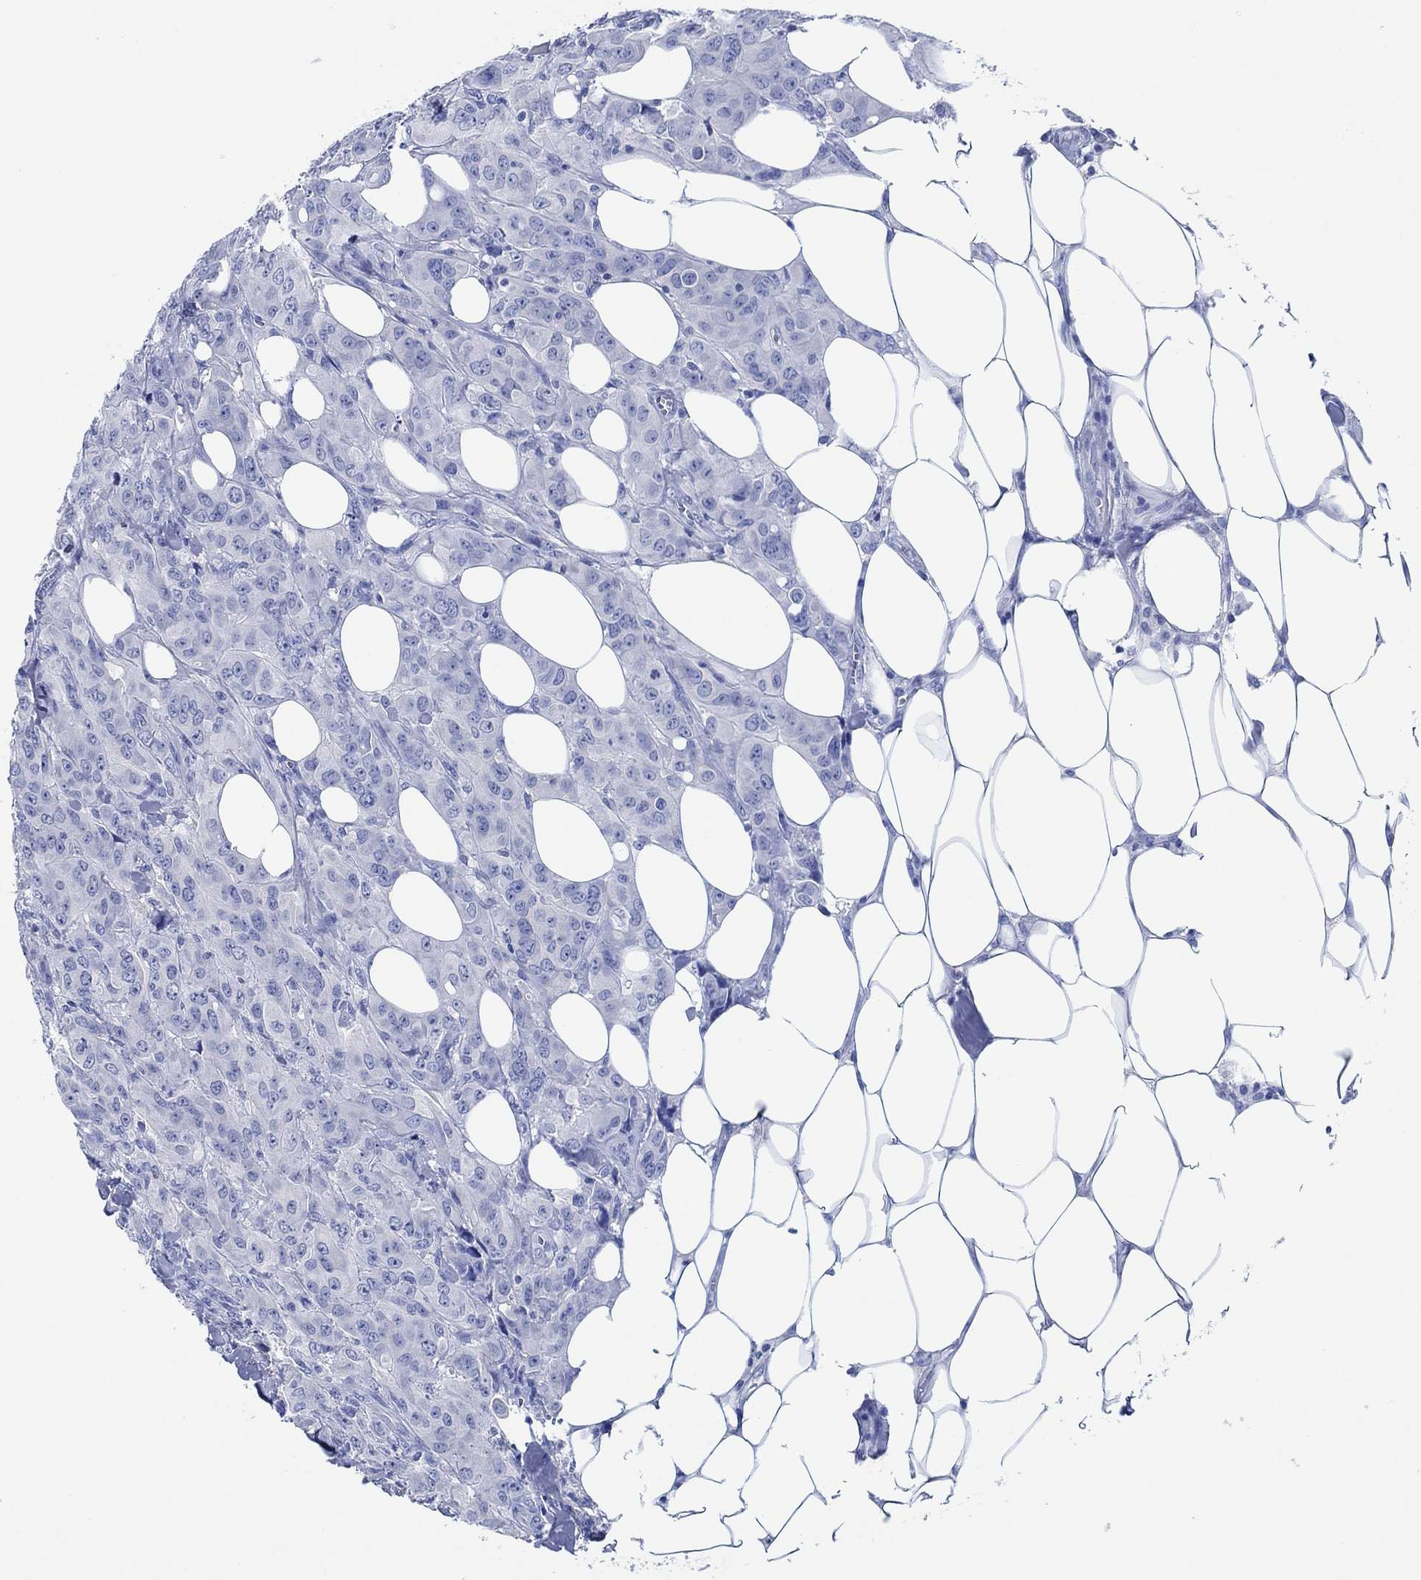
{"staining": {"intensity": "negative", "quantity": "none", "location": "none"}, "tissue": "breast cancer", "cell_type": "Tumor cells", "image_type": "cancer", "snomed": [{"axis": "morphology", "description": "Duct carcinoma"}, {"axis": "topography", "description": "Breast"}], "caption": "High magnification brightfield microscopy of intraductal carcinoma (breast) stained with DAB (3,3'-diaminobenzidine) (brown) and counterstained with hematoxylin (blue): tumor cells show no significant staining.", "gene": "CPNE6", "patient": {"sex": "female", "age": 43}}